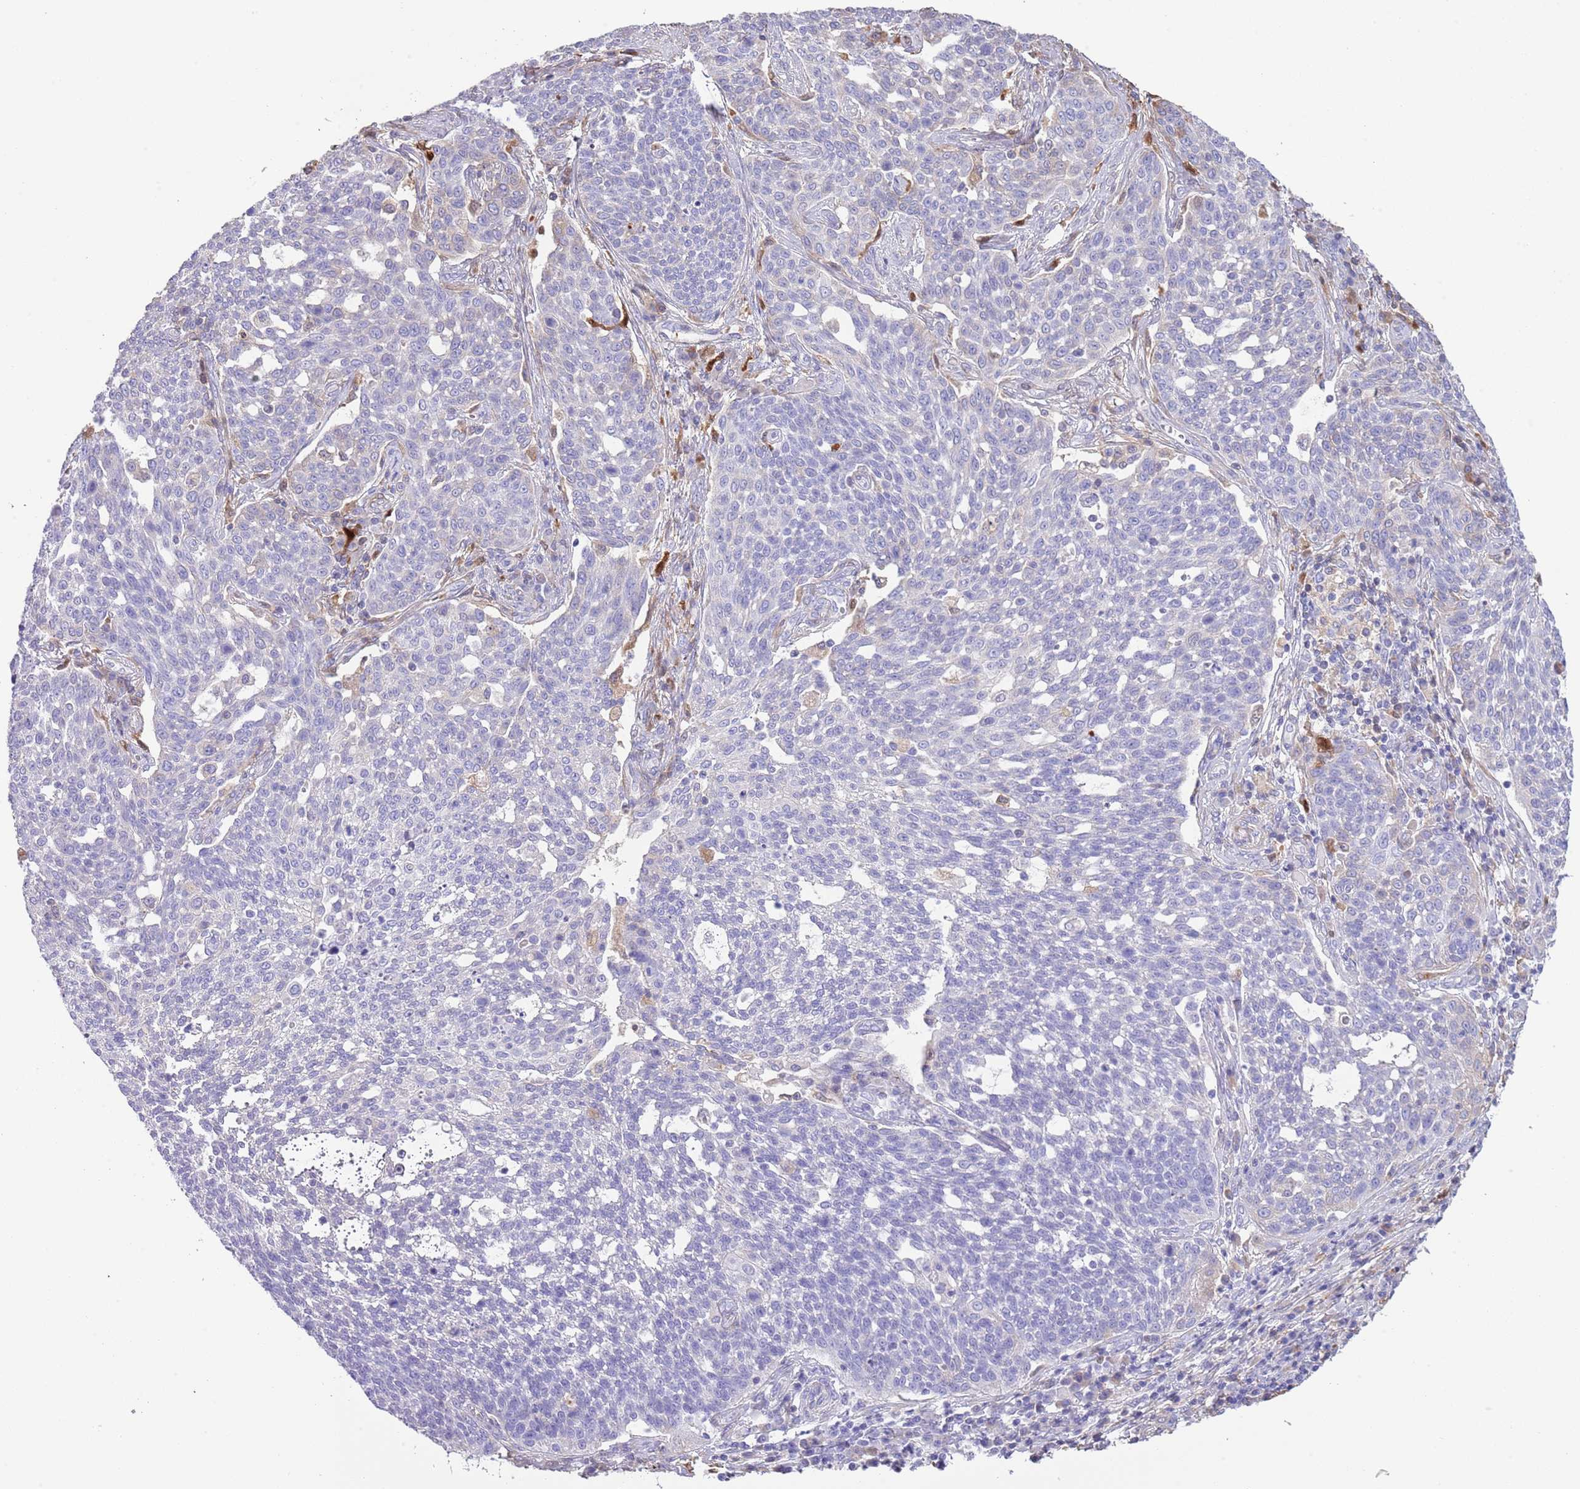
{"staining": {"intensity": "negative", "quantity": "none", "location": "none"}, "tissue": "cervical cancer", "cell_type": "Tumor cells", "image_type": "cancer", "snomed": [{"axis": "morphology", "description": "Squamous cell carcinoma, NOS"}, {"axis": "topography", "description": "Cervix"}], "caption": "Human cervical squamous cell carcinoma stained for a protein using IHC shows no expression in tumor cells.", "gene": "ABHD17C", "patient": {"sex": "female", "age": 34}}